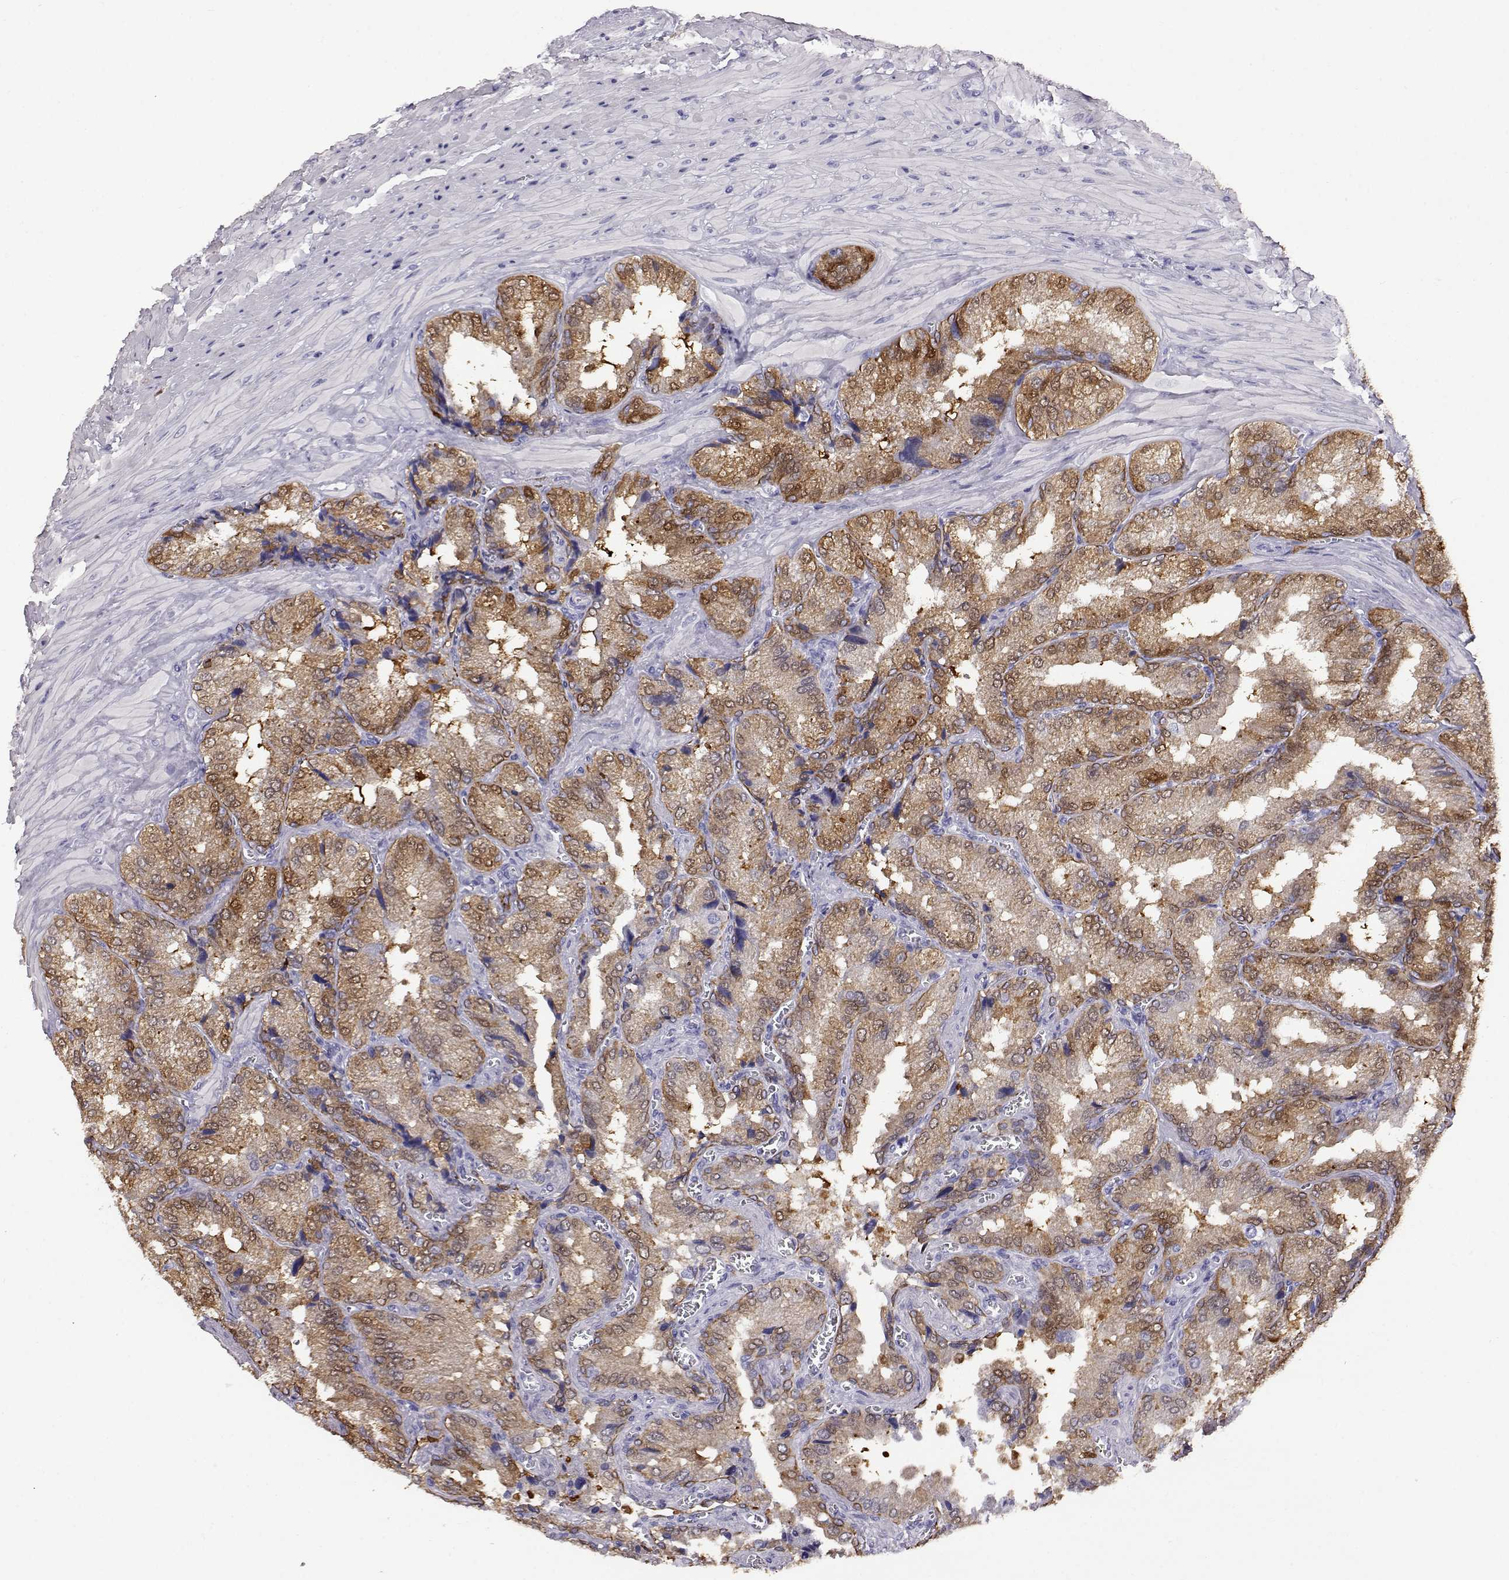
{"staining": {"intensity": "moderate", "quantity": ">75%", "location": "cytoplasmic/membranous,nuclear"}, "tissue": "seminal vesicle", "cell_type": "Glandular cells", "image_type": "normal", "snomed": [{"axis": "morphology", "description": "Normal tissue, NOS"}, {"axis": "topography", "description": "Seminal veicle"}], "caption": "This histopathology image demonstrates immunohistochemistry staining of normal seminal vesicle, with medium moderate cytoplasmic/membranous,nuclear expression in about >75% of glandular cells.", "gene": "AKR1B1", "patient": {"sex": "male", "age": 37}}